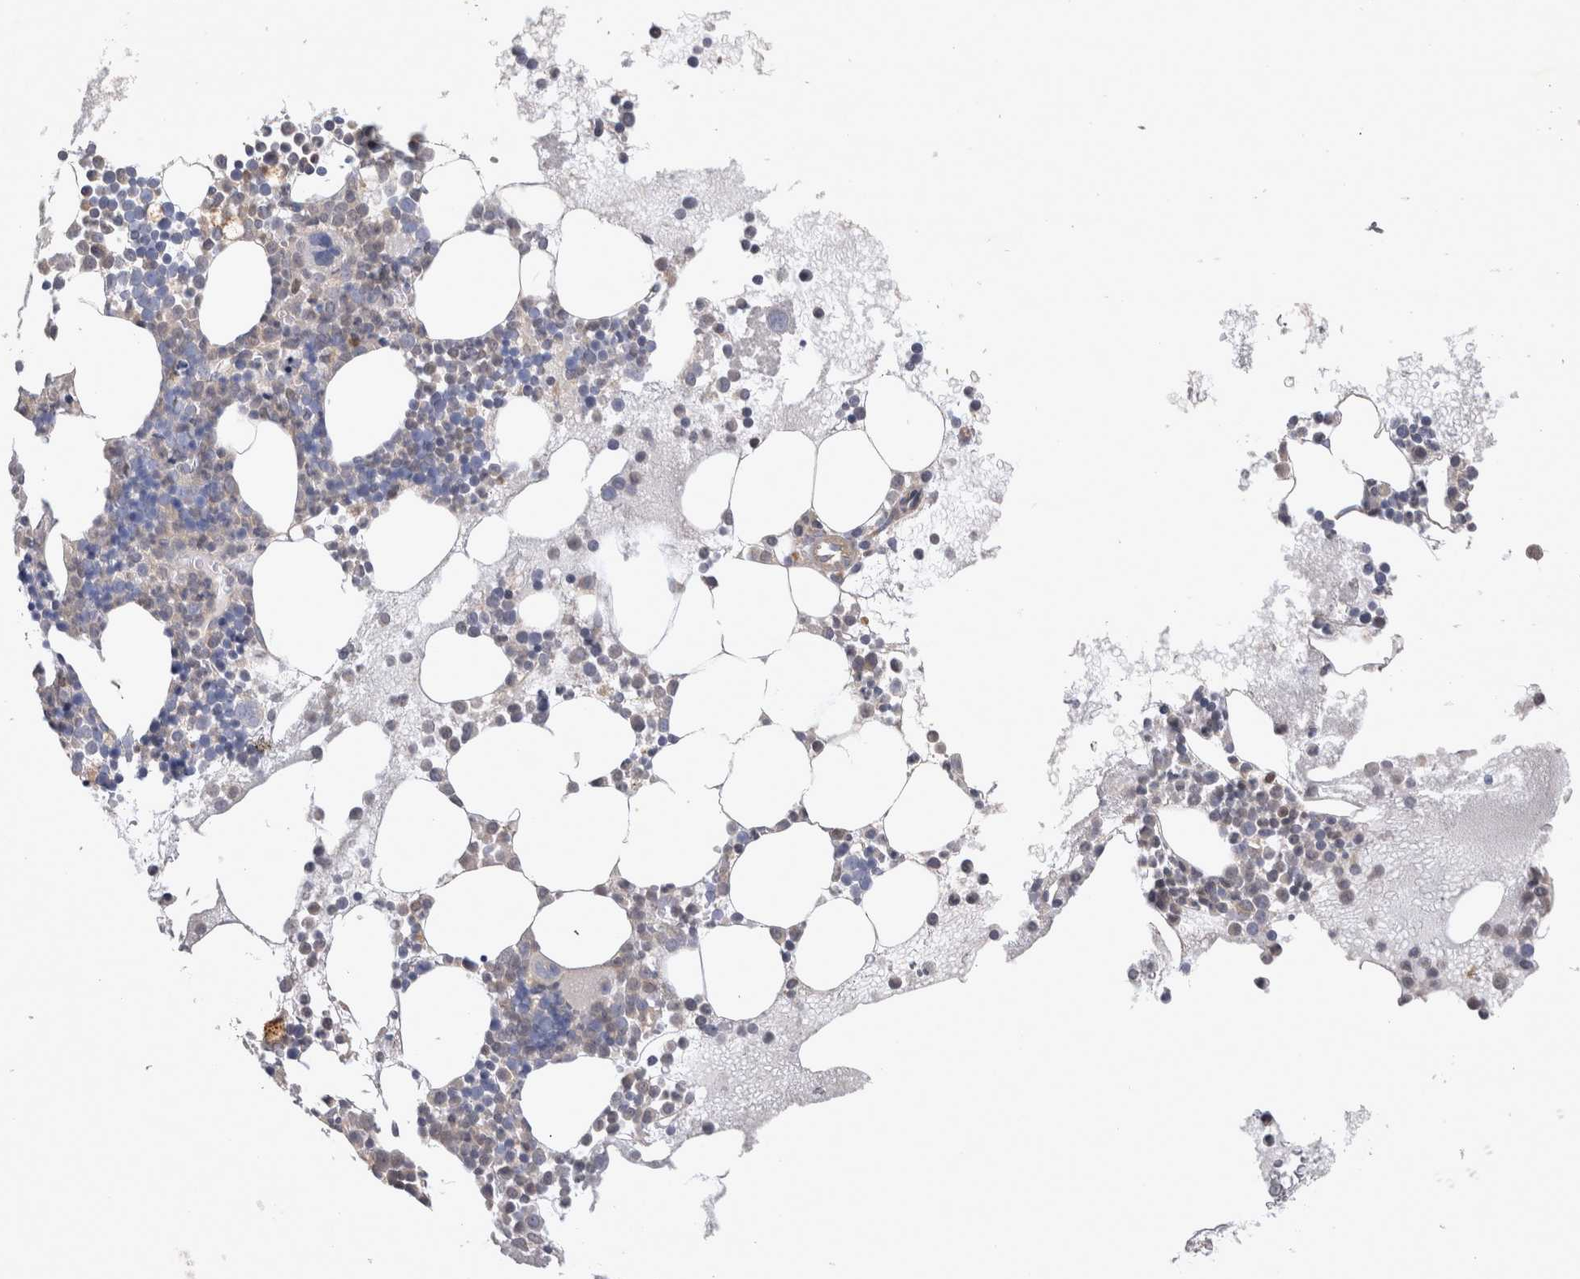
{"staining": {"intensity": "weak", "quantity": "<25%", "location": "cytoplasmic/membranous"}, "tissue": "bone marrow", "cell_type": "Hematopoietic cells", "image_type": "normal", "snomed": [{"axis": "morphology", "description": "Normal tissue, NOS"}, {"axis": "morphology", "description": "Inflammation, NOS"}, {"axis": "topography", "description": "Bone marrow"}], "caption": "This is an immunohistochemistry (IHC) micrograph of benign human bone marrow. There is no positivity in hematopoietic cells.", "gene": "SRD5A3", "patient": {"sex": "female", "age": 45}}